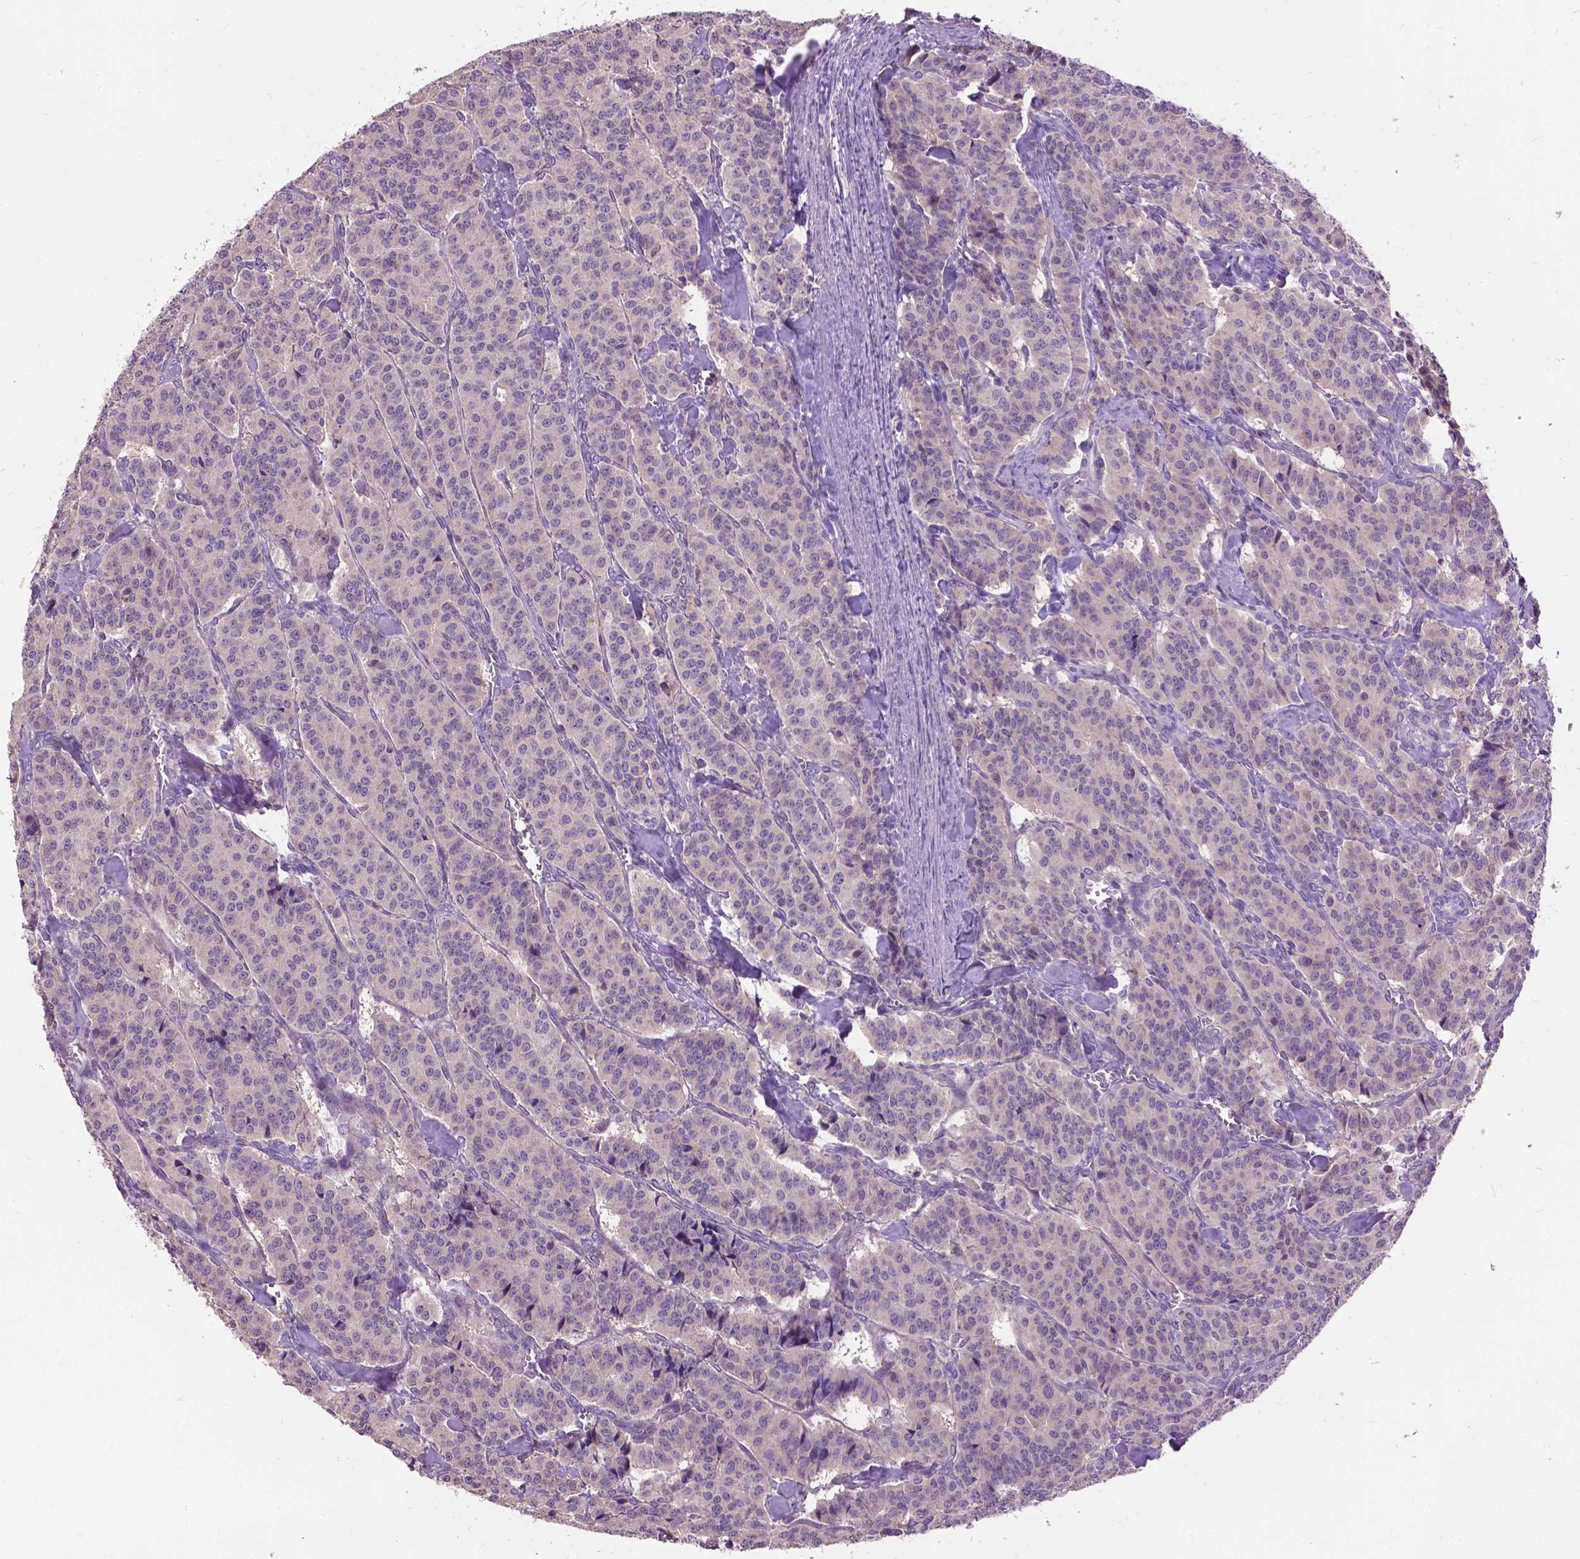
{"staining": {"intensity": "negative", "quantity": "none", "location": "none"}, "tissue": "carcinoid", "cell_type": "Tumor cells", "image_type": "cancer", "snomed": [{"axis": "morphology", "description": "Normal tissue, NOS"}, {"axis": "morphology", "description": "Carcinoid, malignant, NOS"}, {"axis": "topography", "description": "Lung"}], "caption": "Tumor cells show no significant expression in carcinoid (malignant).", "gene": "ZNF337", "patient": {"sex": "female", "age": 46}}